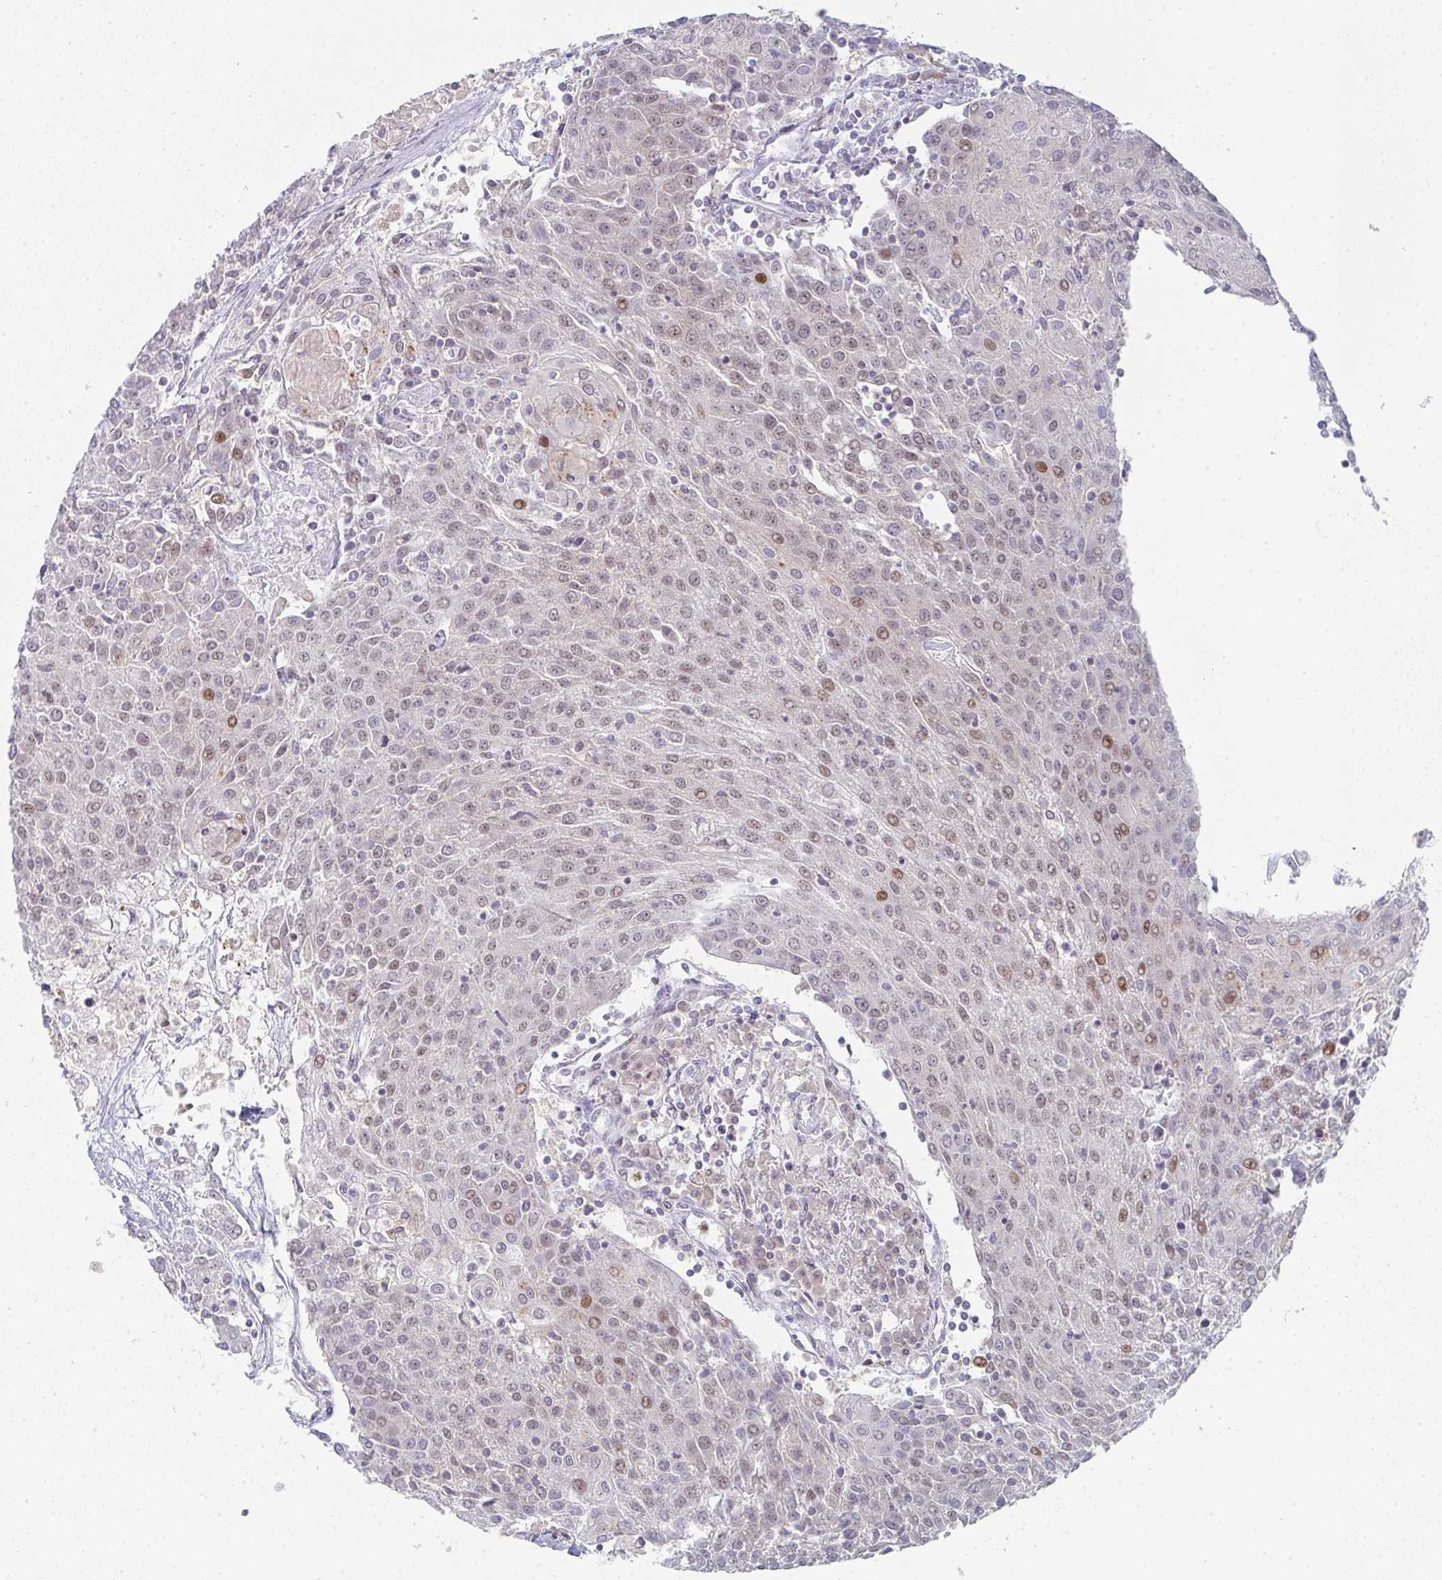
{"staining": {"intensity": "moderate", "quantity": "<25%", "location": "nuclear"}, "tissue": "urothelial cancer", "cell_type": "Tumor cells", "image_type": "cancer", "snomed": [{"axis": "morphology", "description": "Urothelial carcinoma, High grade"}, {"axis": "topography", "description": "Urinary bladder"}], "caption": "Immunohistochemical staining of human urothelial cancer demonstrates low levels of moderate nuclear protein positivity in about <25% of tumor cells.", "gene": "LIN54", "patient": {"sex": "female", "age": 85}}